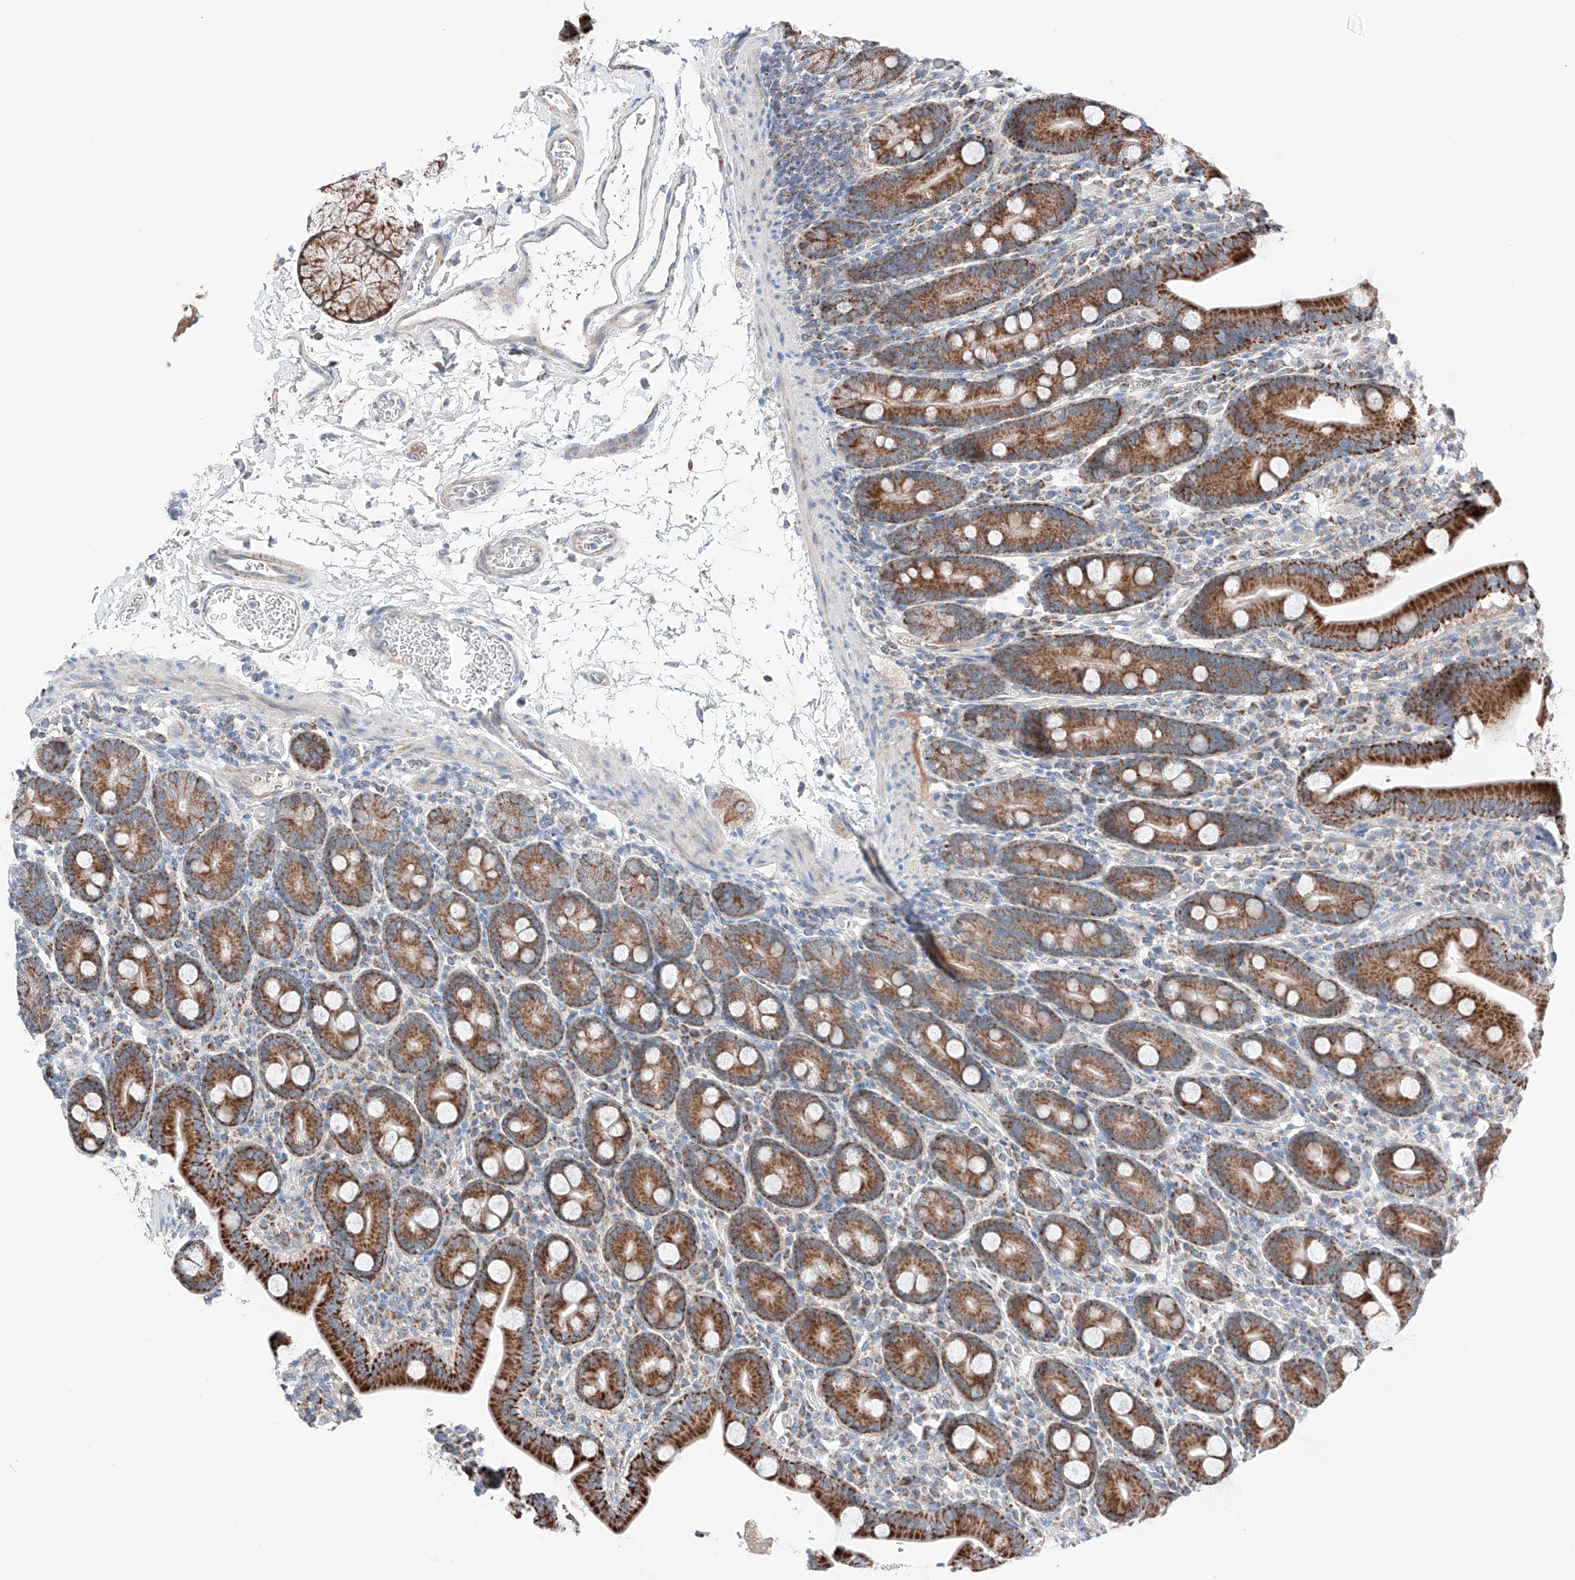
{"staining": {"intensity": "strong", "quantity": ">75%", "location": "cytoplasmic/membranous"}, "tissue": "duodenum", "cell_type": "Glandular cells", "image_type": "normal", "snomed": [{"axis": "morphology", "description": "Normal tissue, NOS"}, {"axis": "topography", "description": "Duodenum"}], "caption": "The immunohistochemical stain highlights strong cytoplasmic/membranous staining in glandular cells of unremarkable duodenum. The protein of interest is shown in brown color, while the nuclei are stained blue.", "gene": "MRAP", "patient": {"sex": "male", "age": 35}}